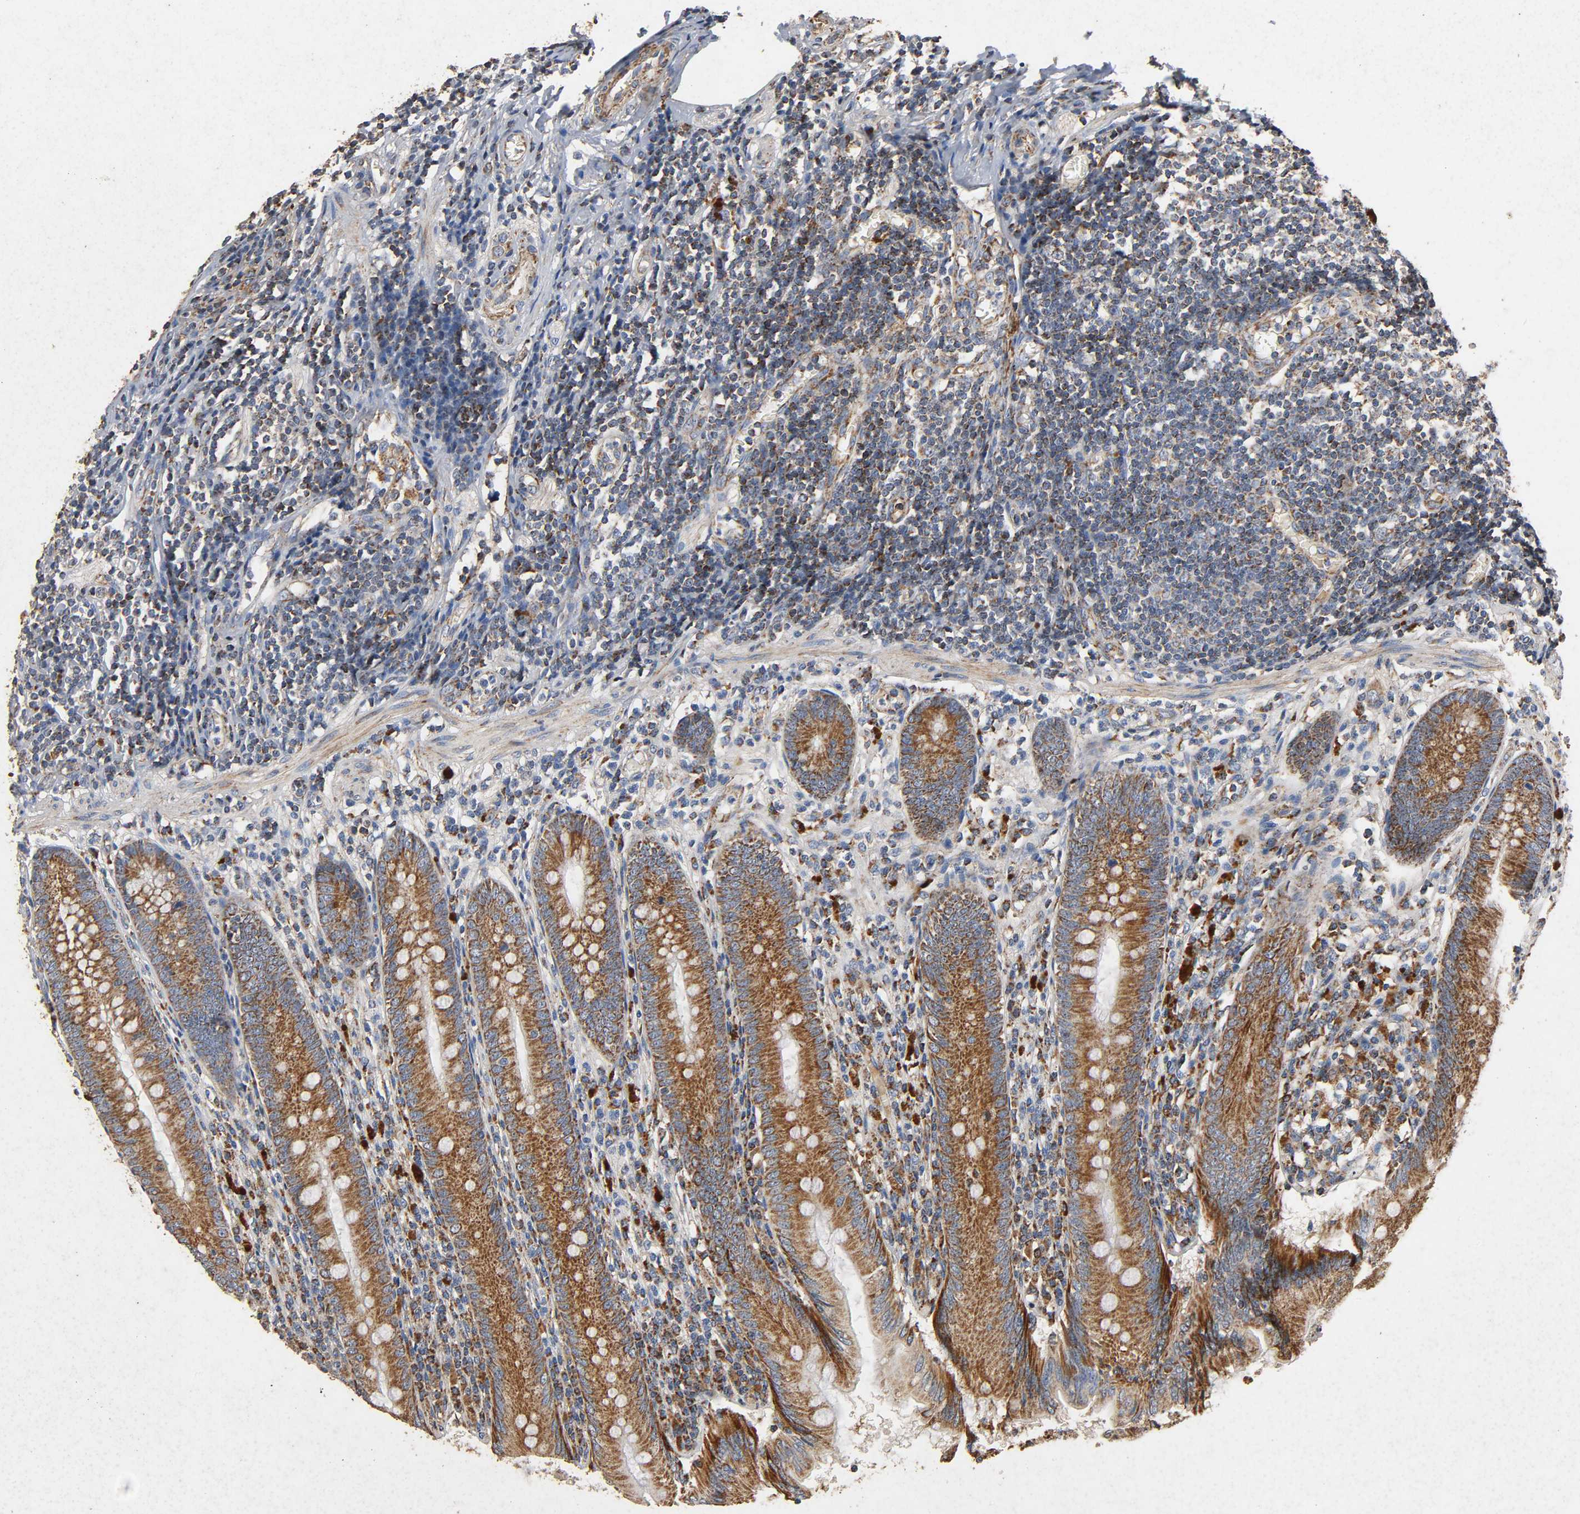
{"staining": {"intensity": "strong", "quantity": ">75%", "location": "cytoplasmic/membranous"}, "tissue": "appendix", "cell_type": "Glandular cells", "image_type": "normal", "snomed": [{"axis": "morphology", "description": "Normal tissue, NOS"}, {"axis": "morphology", "description": "Inflammation, NOS"}, {"axis": "topography", "description": "Appendix"}], "caption": "A high amount of strong cytoplasmic/membranous expression is appreciated in about >75% of glandular cells in benign appendix.", "gene": "NDUFS3", "patient": {"sex": "male", "age": 46}}